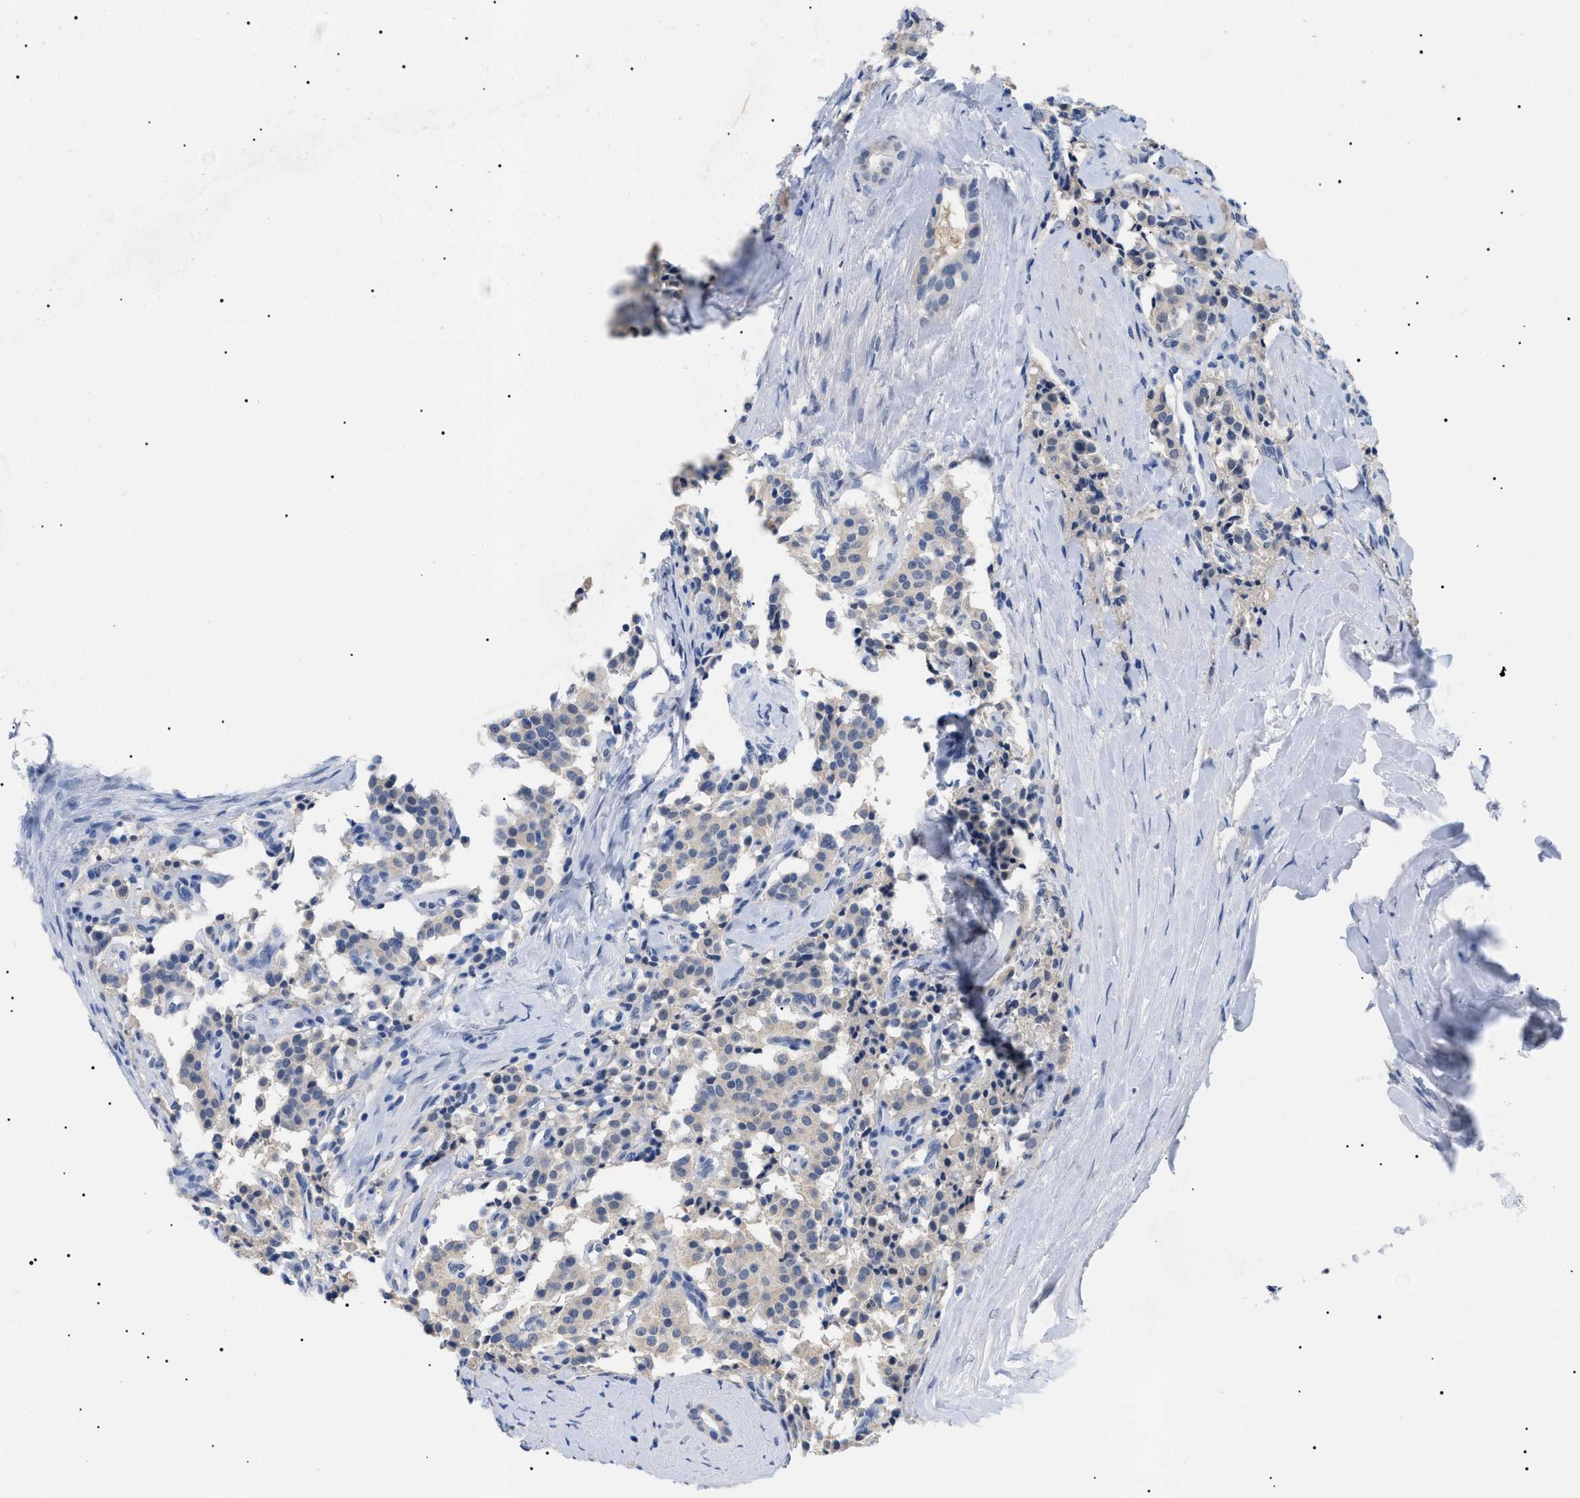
{"staining": {"intensity": "weak", "quantity": ">75%", "location": "cytoplasmic/membranous"}, "tissue": "carcinoid", "cell_type": "Tumor cells", "image_type": "cancer", "snomed": [{"axis": "morphology", "description": "Carcinoid, malignant, NOS"}, {"axis": "topography", "description": "Lung"}], "caption": "Immunohistochemistry (IHC) micrograph of malignant carcinoid stained for a protein (brown), which shows low levels of weak cytoplasmic/membranous expression in approximately >75% of tumor cells.", "gene": "PRRT2", "patient": {"sex": "male", "age": 30}}